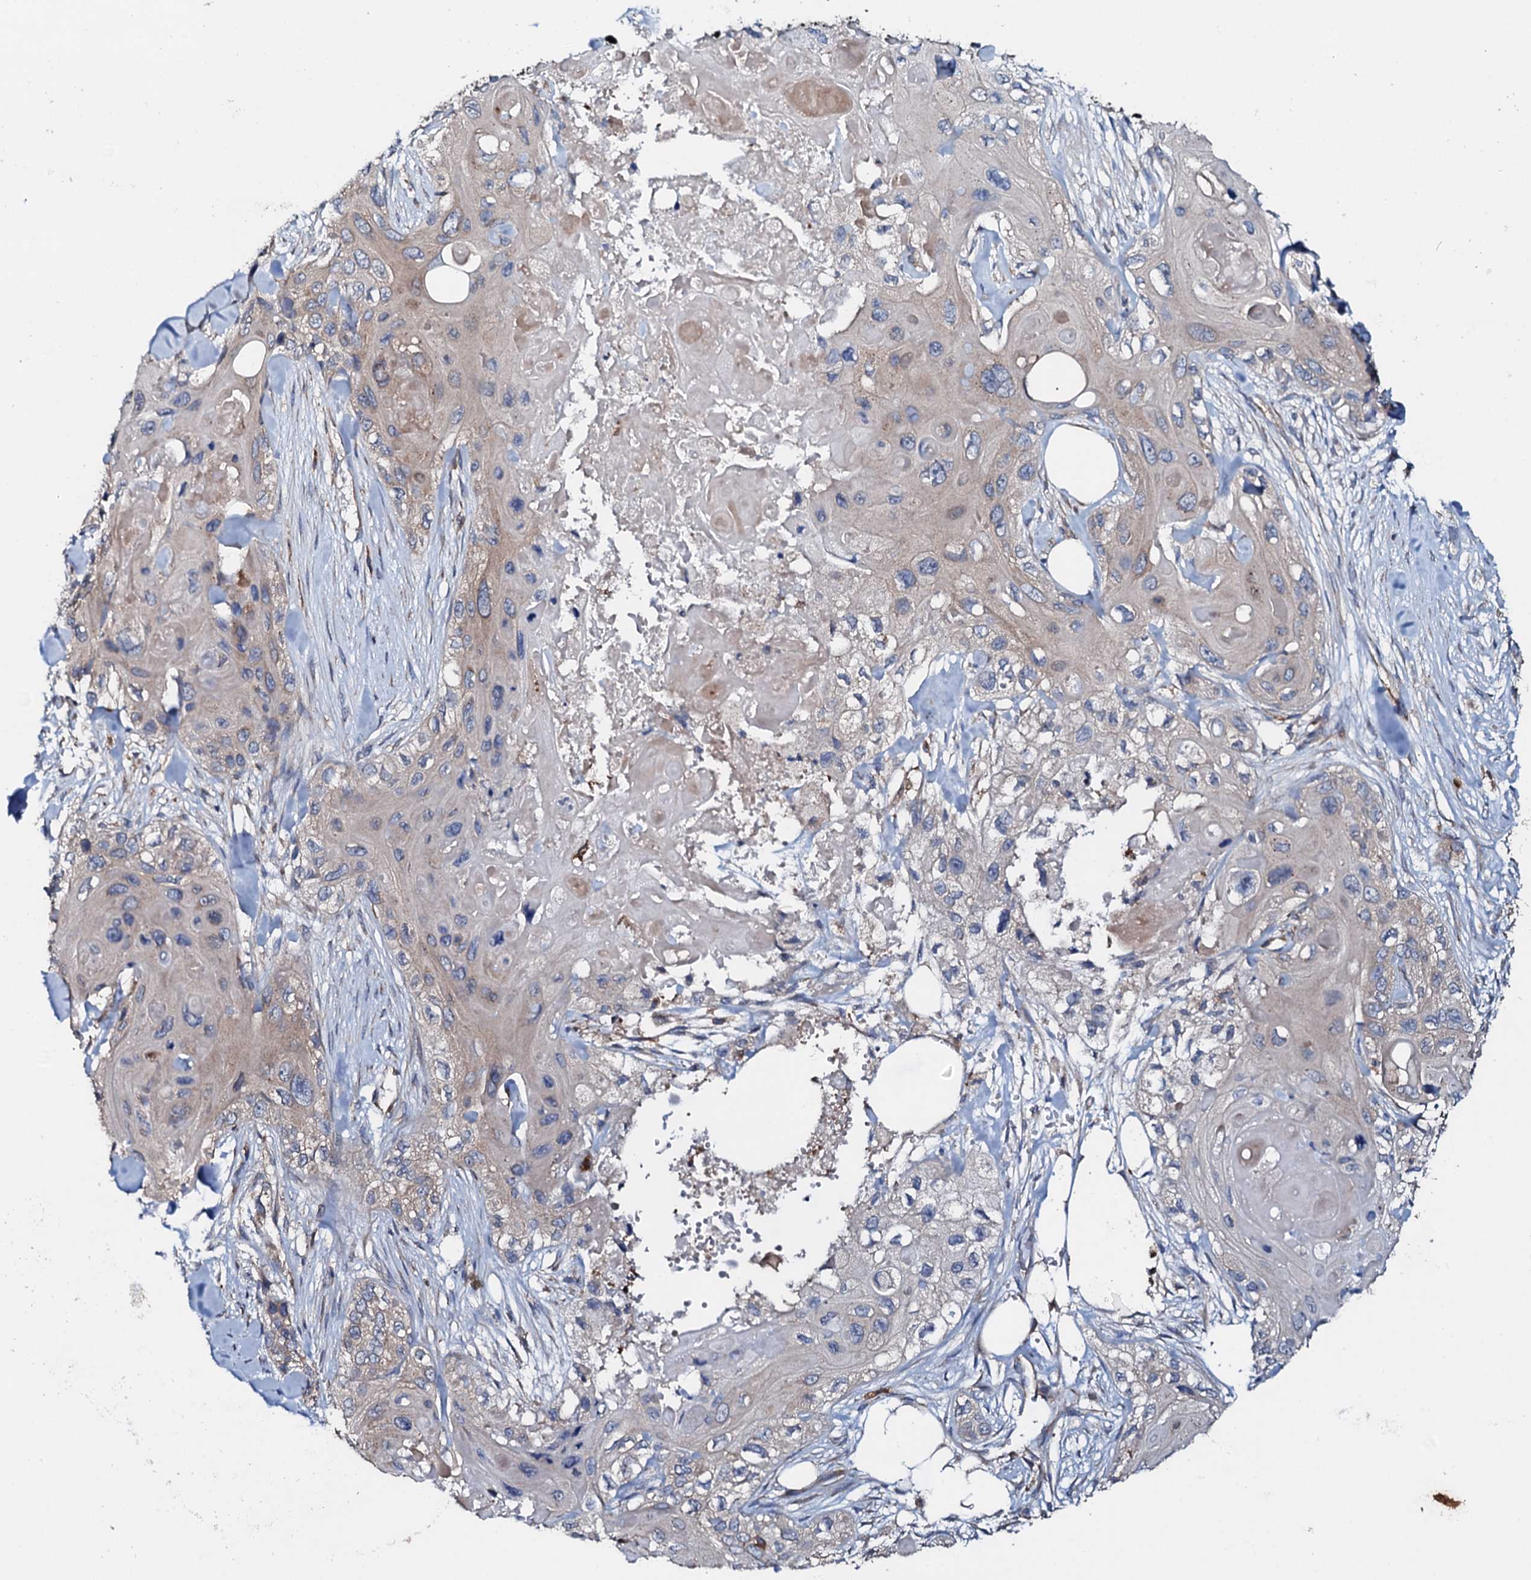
{"staining": {"intensity": "weak", "quantity": "25%-75%", "location": "cytoplasmic/membranous"}, "tissue": "skin cancer", "cell_type": "Tumor cells", "image_type": "cancer", "snomed": [{"axis": "morphology", "description": "Normal tissue, NOS"}, {"axis": "morphology", "description": "Squamous cell carcinoma, NOS"}, {"axis": "topography", "description": "Skin"}], "caption": "High-power microscopy captured an immunohistochemistry (IHC) micrograph of skin cancer (squamous cell carcinoma), revealing weak cytoplasmic/membranous expression in approximately 25%-75% of tumor cells.", "gene": "GRK2", "patient": {"sex": "male", "age": 72}}